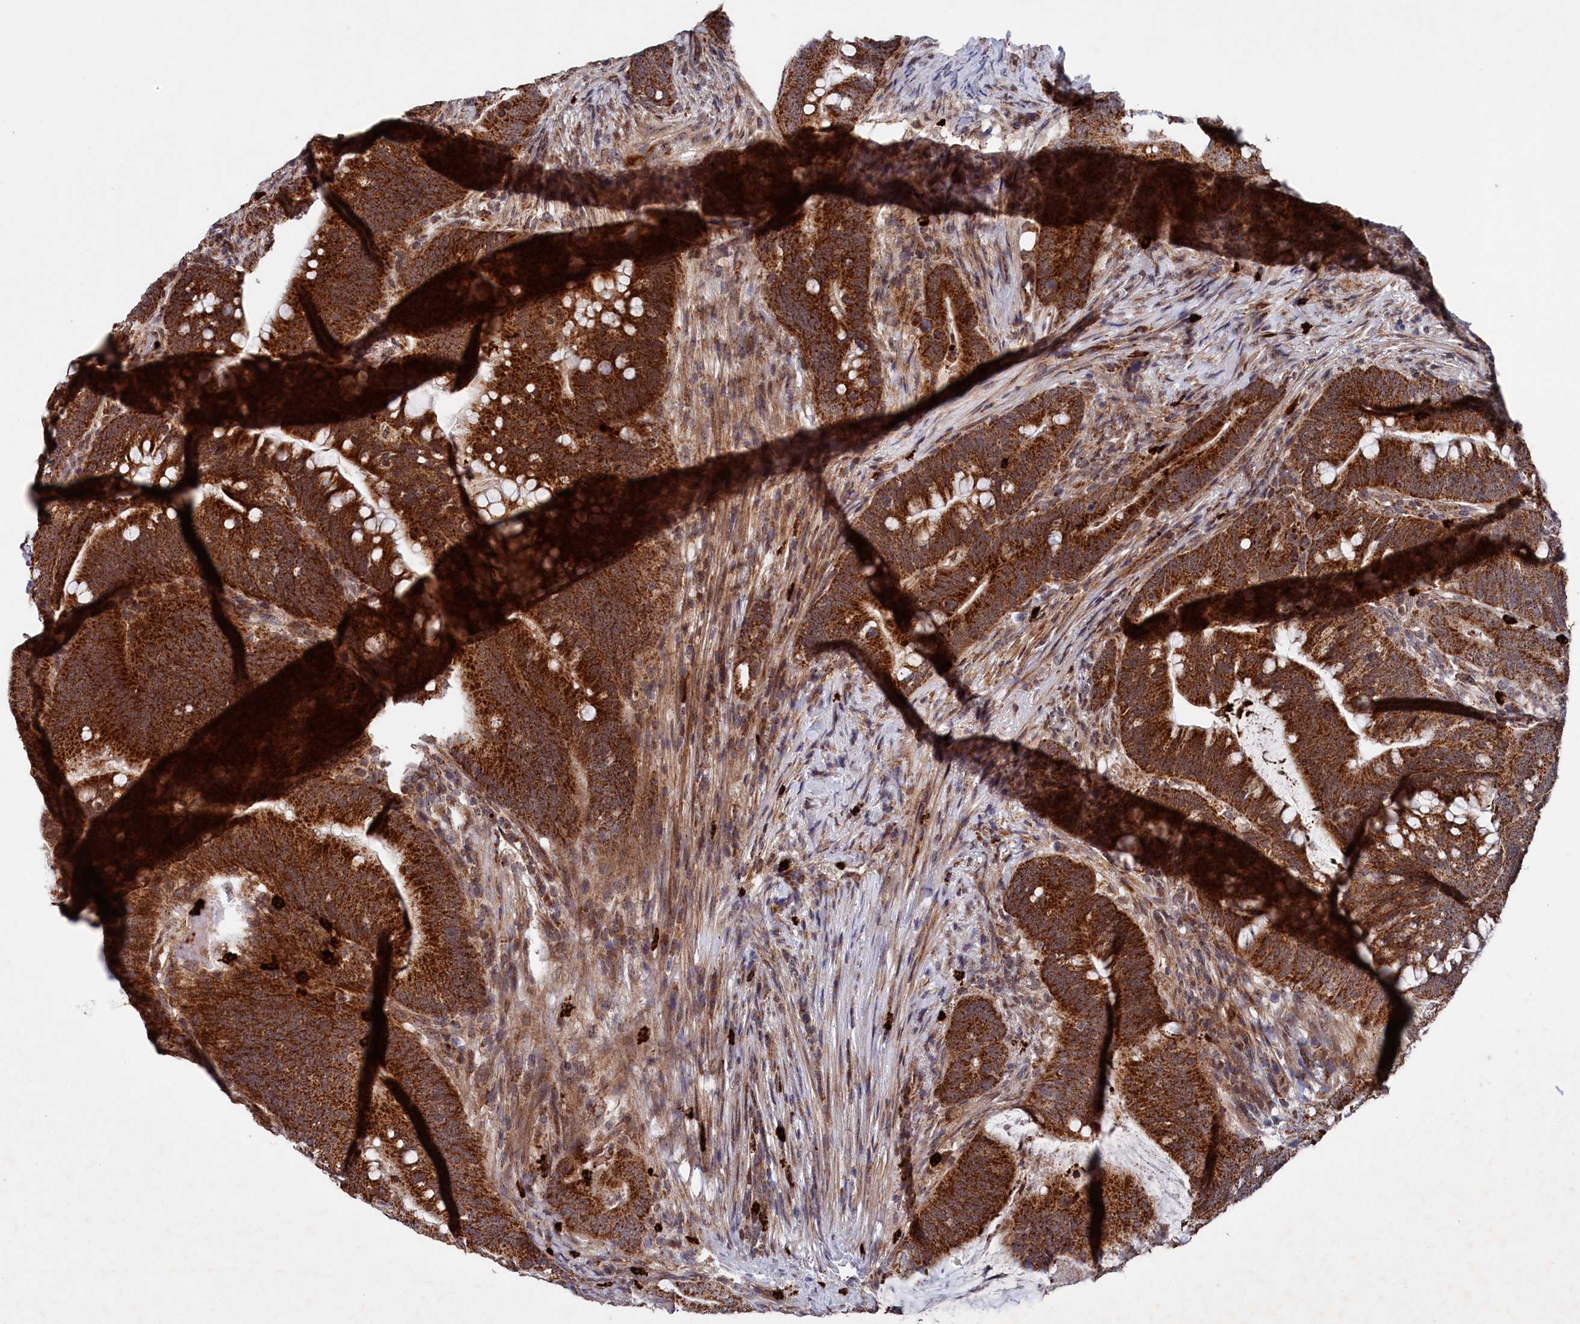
{"staining": {"intensity": "strong", "quantity": ">75%", "location": "cytoplasmic/membranous"}, "tissue": "colorectal cancer", "cell_type": "Tumor cells", "image_type": "cancer", "snomed": [{"axis": "morphology", "description": "Adenocarcinoma, NOS"}, {"axis": "topography", "description": "Colon"}], "caption": "Approximately >75% of tumor cells in human adenocarcinoma (colorectal) display strong cytoplasmic/membranous protein staining as visualized by brown immunohistochemical staining.", "gene": "CHCHD1", "patient": {"sex": "female", "age": 66}}